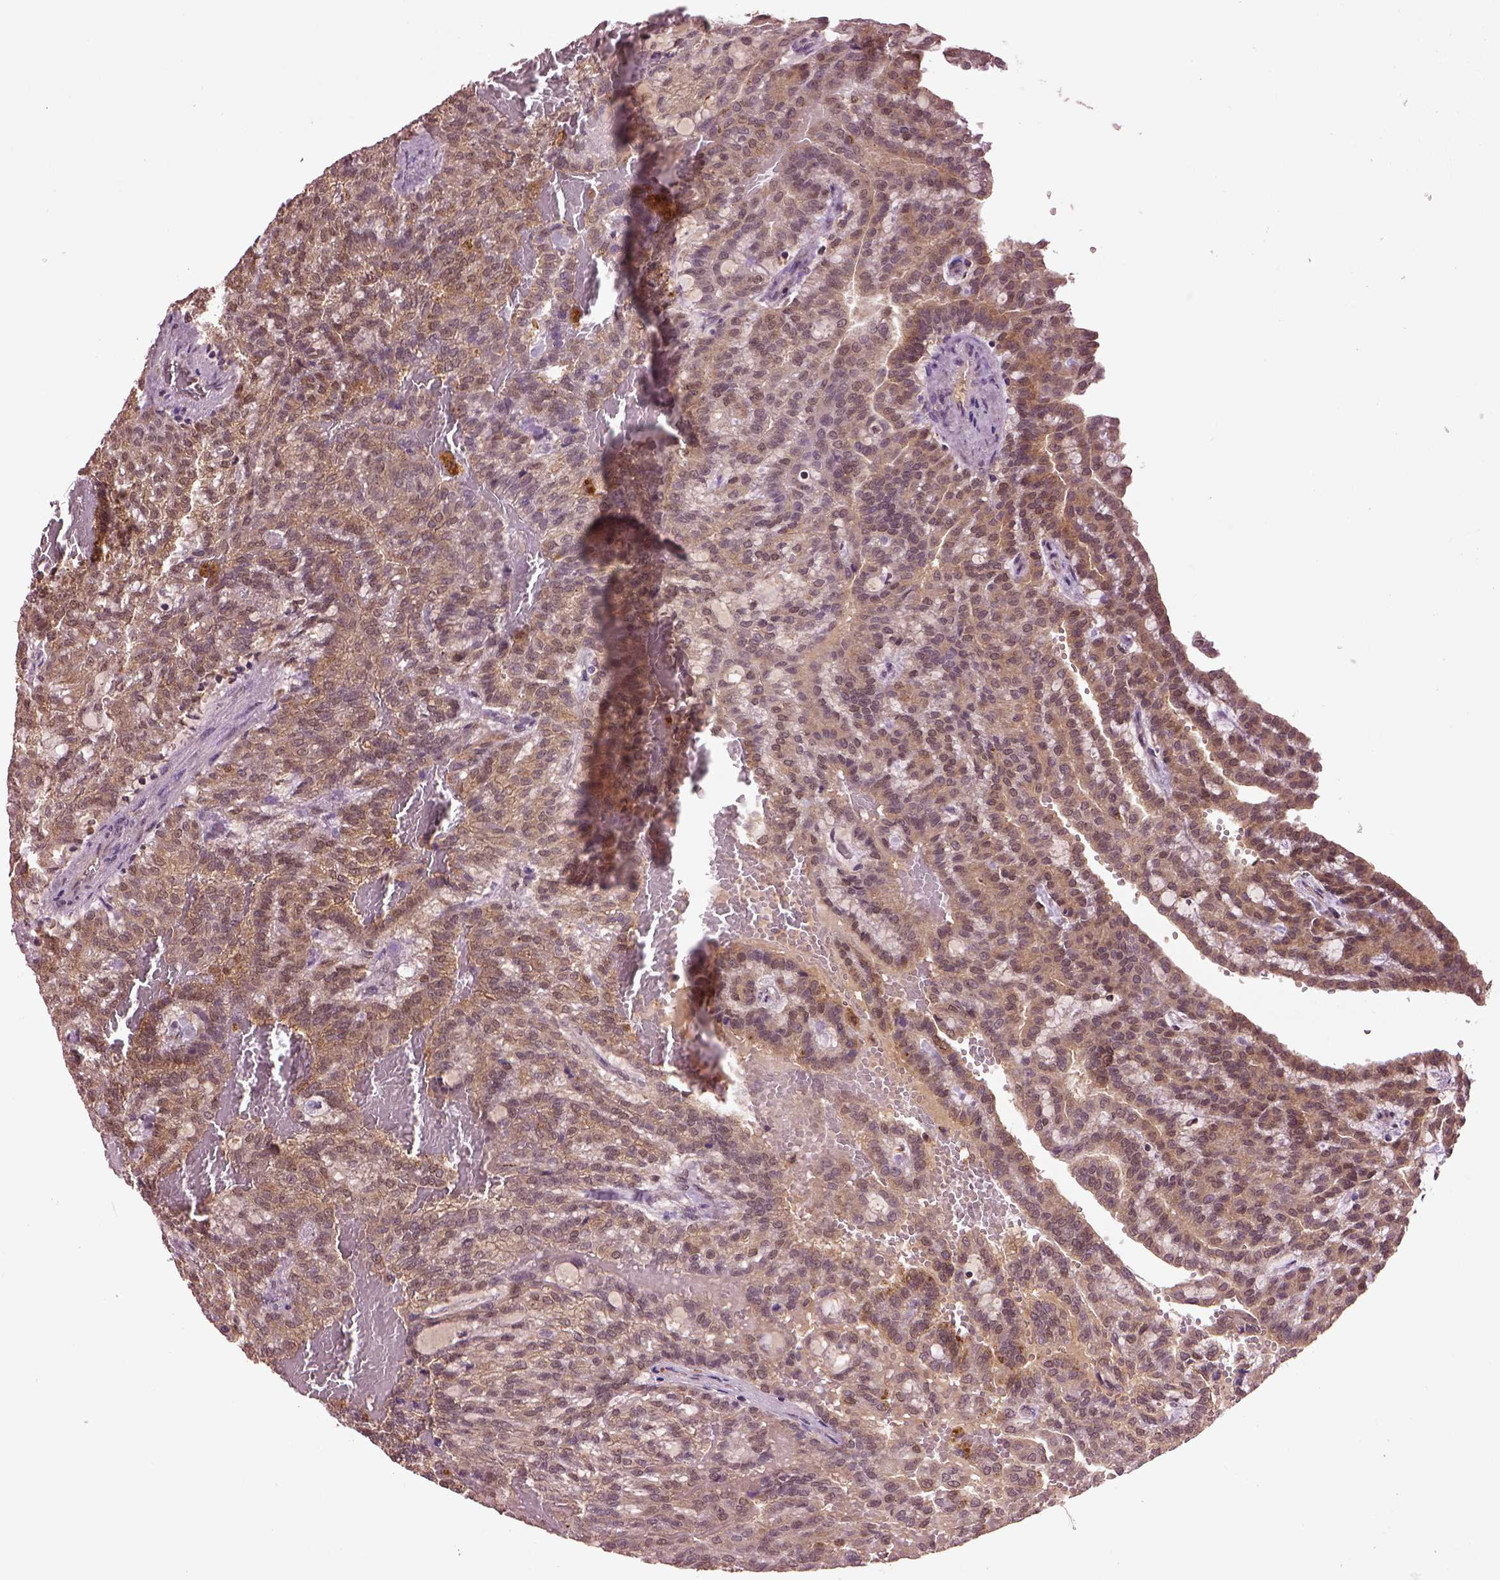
{"staining": {"intensity": "moderate", "quantity": ">75%", "location": "cytoplasmic/membranous"}, "tissue": "renal cancer", "cell_type": "Tumor cells", "image_type": "cancer", "snomed": [{"axis": "morphology", "description": "Adenocarcinoma, NOS"}, {"axis": "topography", "description": "Kidney"}], "caption": "Immunohistochemical staining of human renal adenocarcinoma displays medium levels of moderate cytoplasmic/membranous positivity in approximately >75% of tumor cells. Immunohistochemistry (ihc) stains the protein of interest in brown and the nuclei are stained blue.", "gene": "MDP1", "patient": {"sex": "male", "age": 63}}